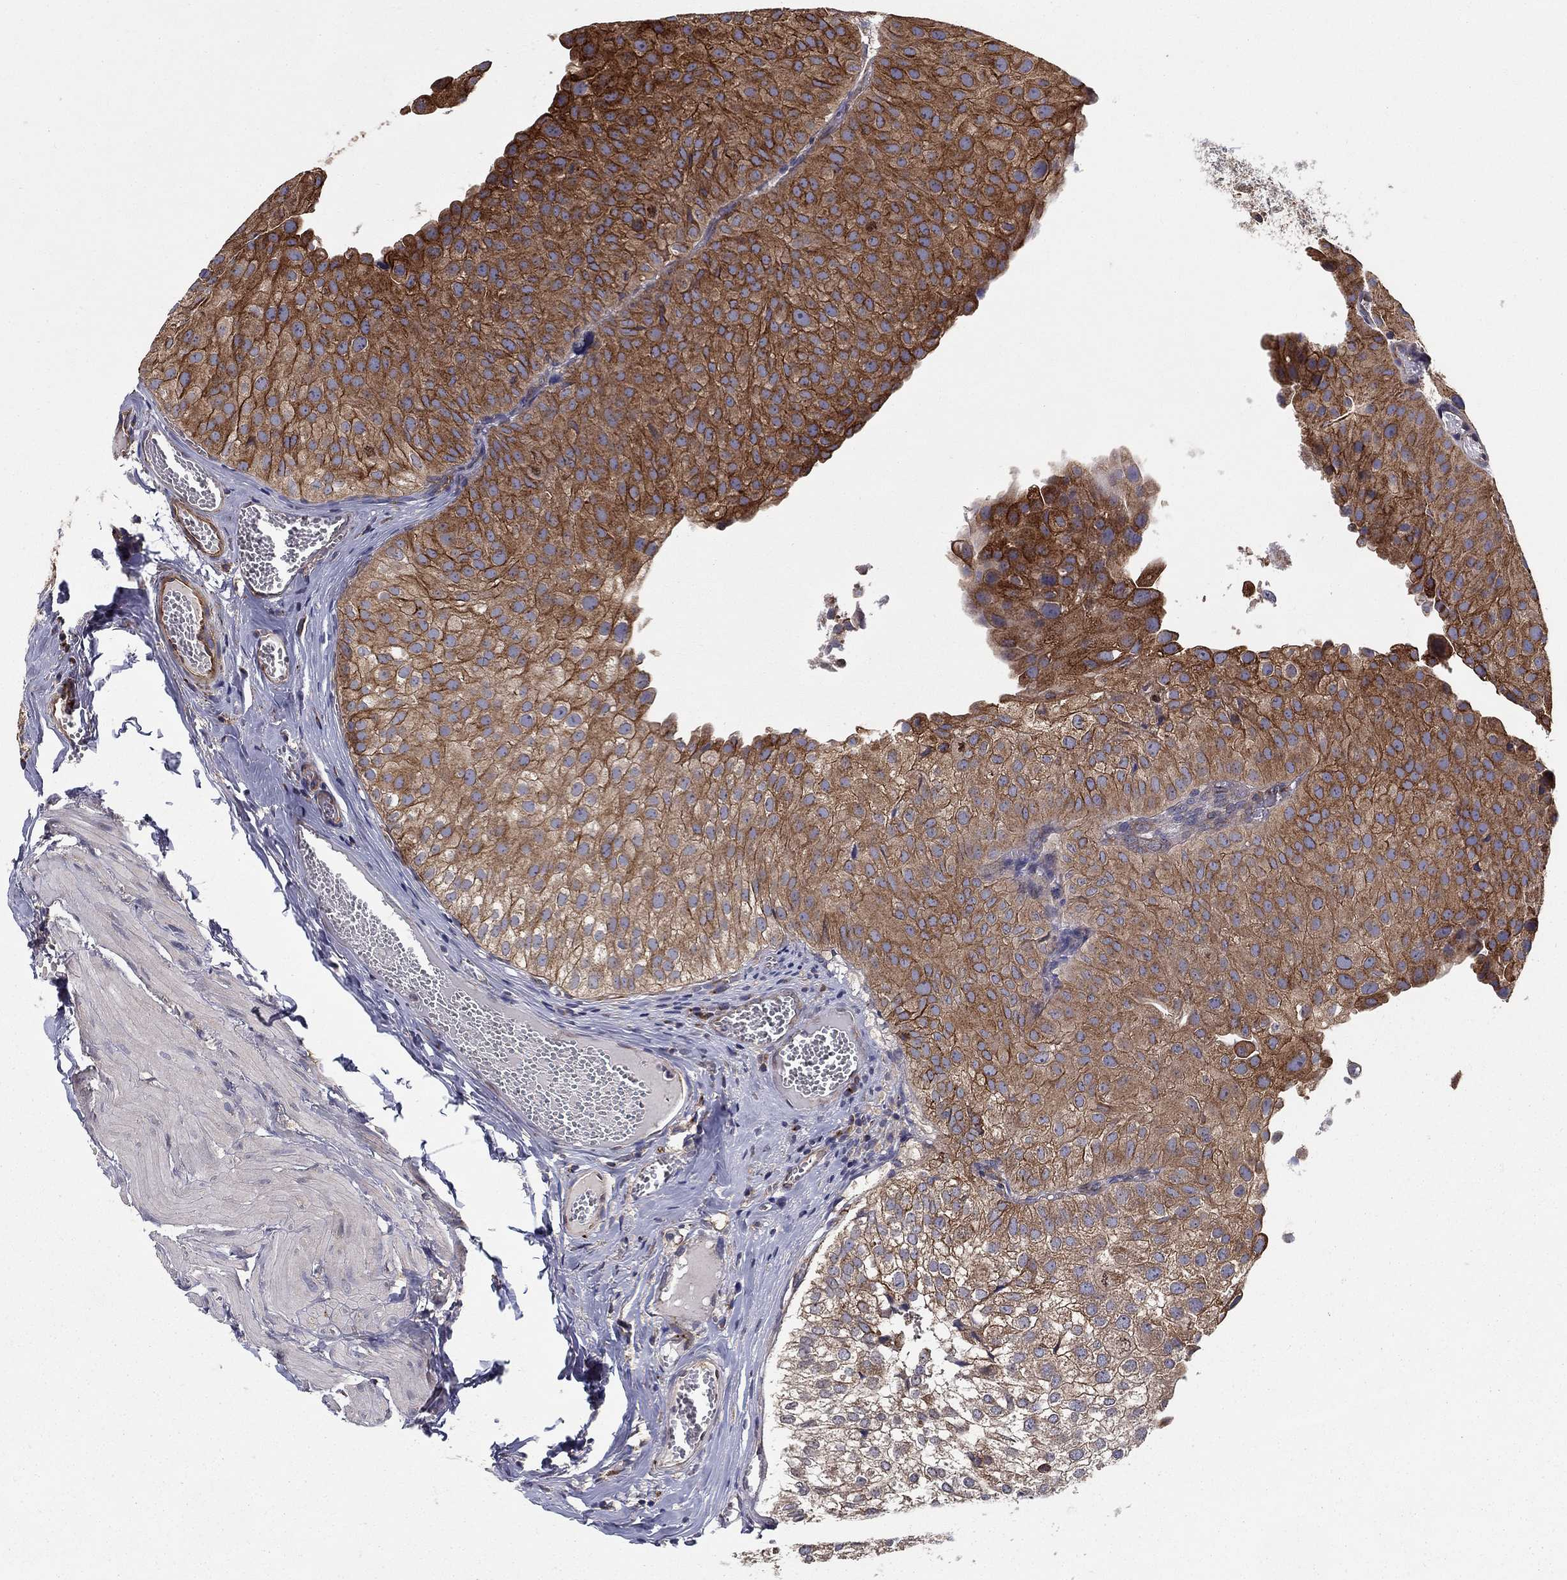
{"staining": {"intensity": "strong", "quantity": "25%-75%", "location": "cytoplasmic/membranous"}, "tissue": "urothelial cancer", "cell_type": "Tumor cells", "image_type": "cancer", "snomed": [{"axis": "morphology", "description": "Urothelial carcinoma, Low grade"}, {"axis": "topography", "description": "Urinary bladder"}], "caption": "Urothelial cancer stained with immunohistochemistry displays strong cytoplasmic/membranous positivity in about 25%-75% of tumor cells. (DAB IHC, brown staining for protein, blue staining for nuclei).", "gene": "BMERB1", "patient": {"sex": "female", "age": 78}}